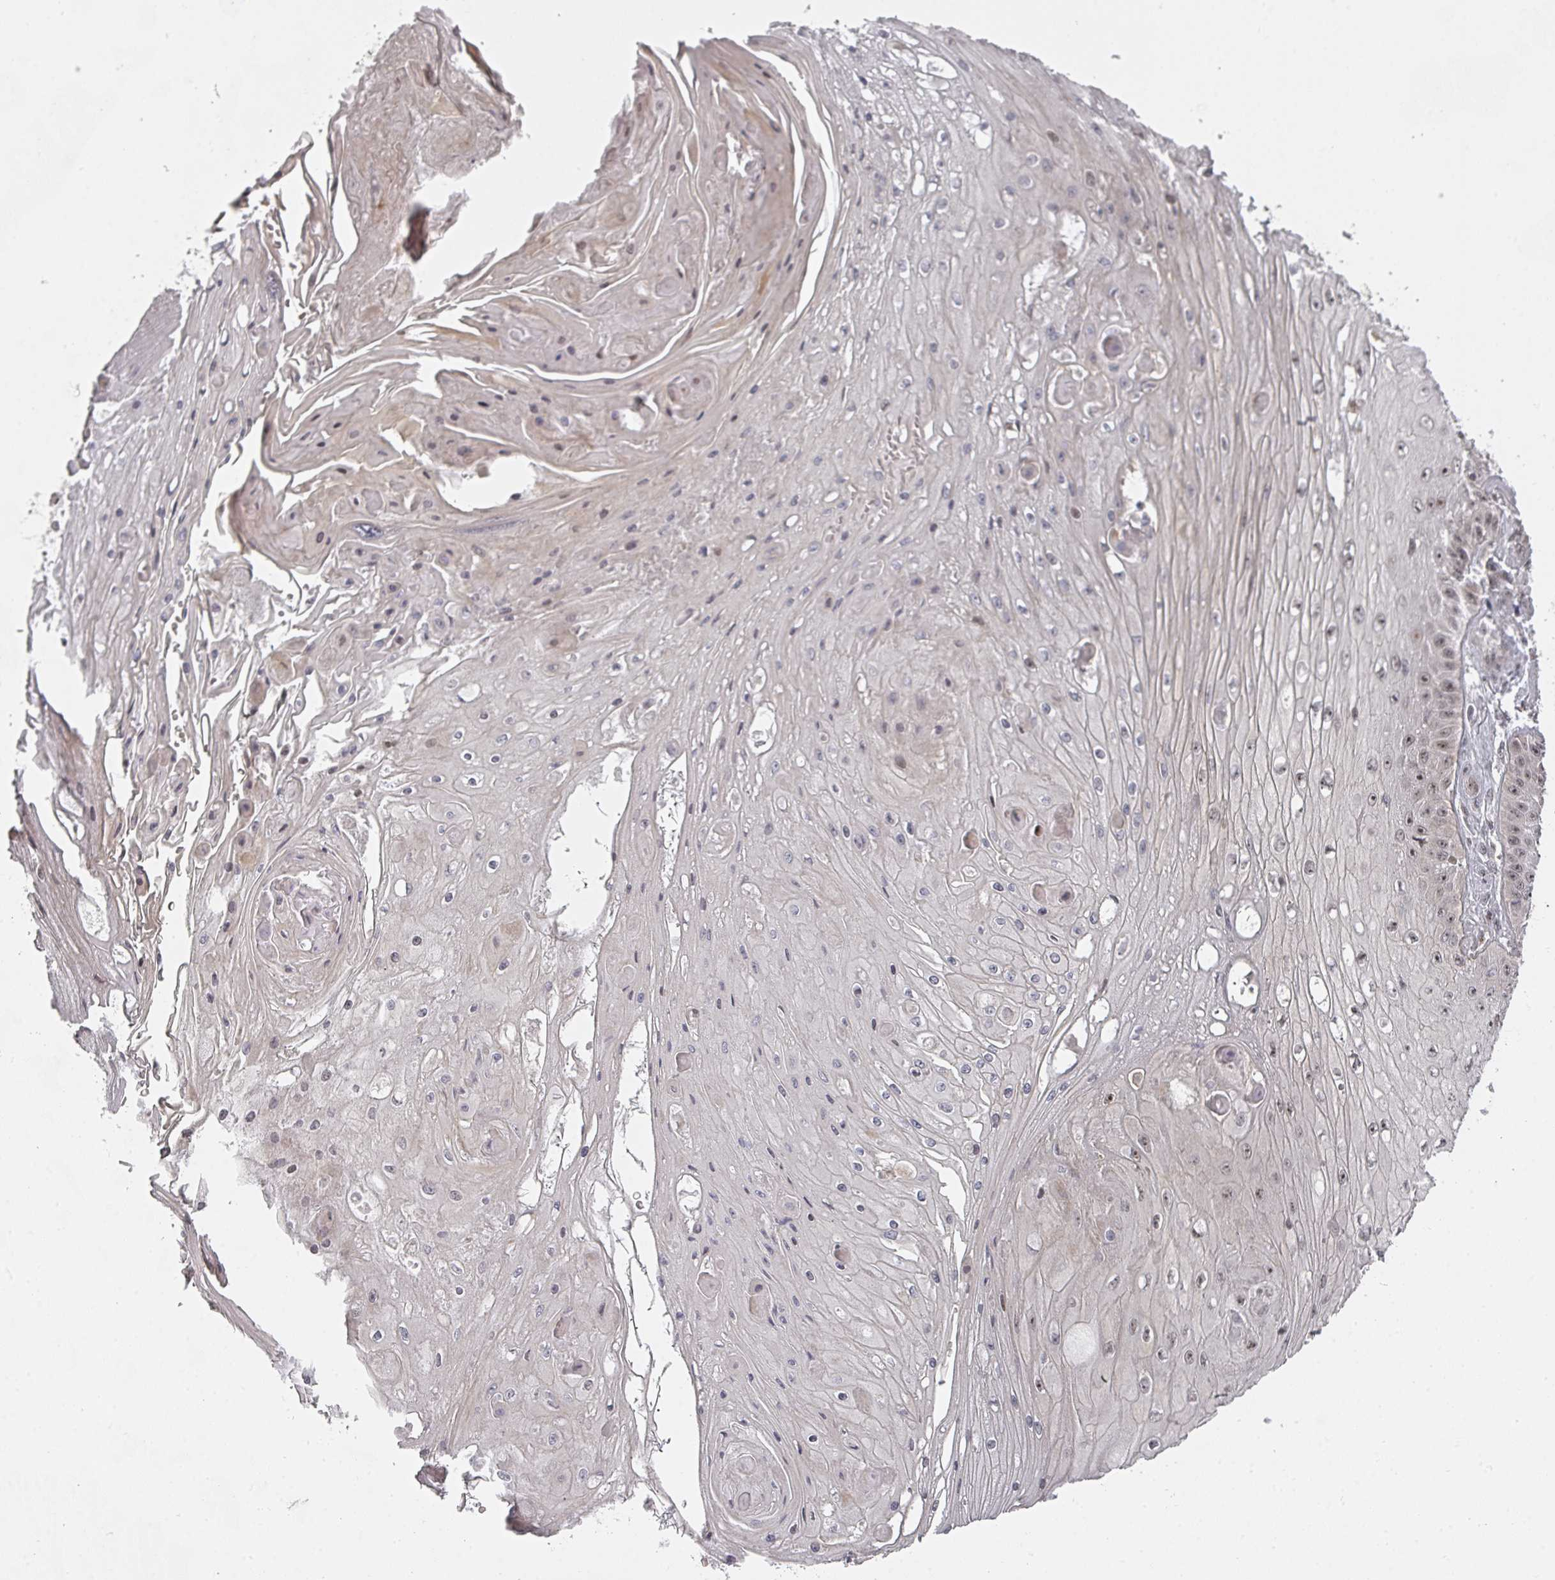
{"staining": {"intensity": "moderate", "quantity": "25%-75%", "location": "nuclear"}, "tissue": "skin cancer", "cell_type": "Tumor cells", "image_type": "cancer", "snomed": [{"axis": "morphology", "description": "Squamous cell carcinoma, NOS"}, {"axis": "topography", "description": "Skin"}], "caption": "Skin squamous cell carcinoma stained with DAB immunohistochemistry (IHC) reveals medium levels of moderate nuclear staining in approximately 25%-75% of tumor cells.", "gene": "KIF1C", "patient": {"sex": "male", "age": 70}}